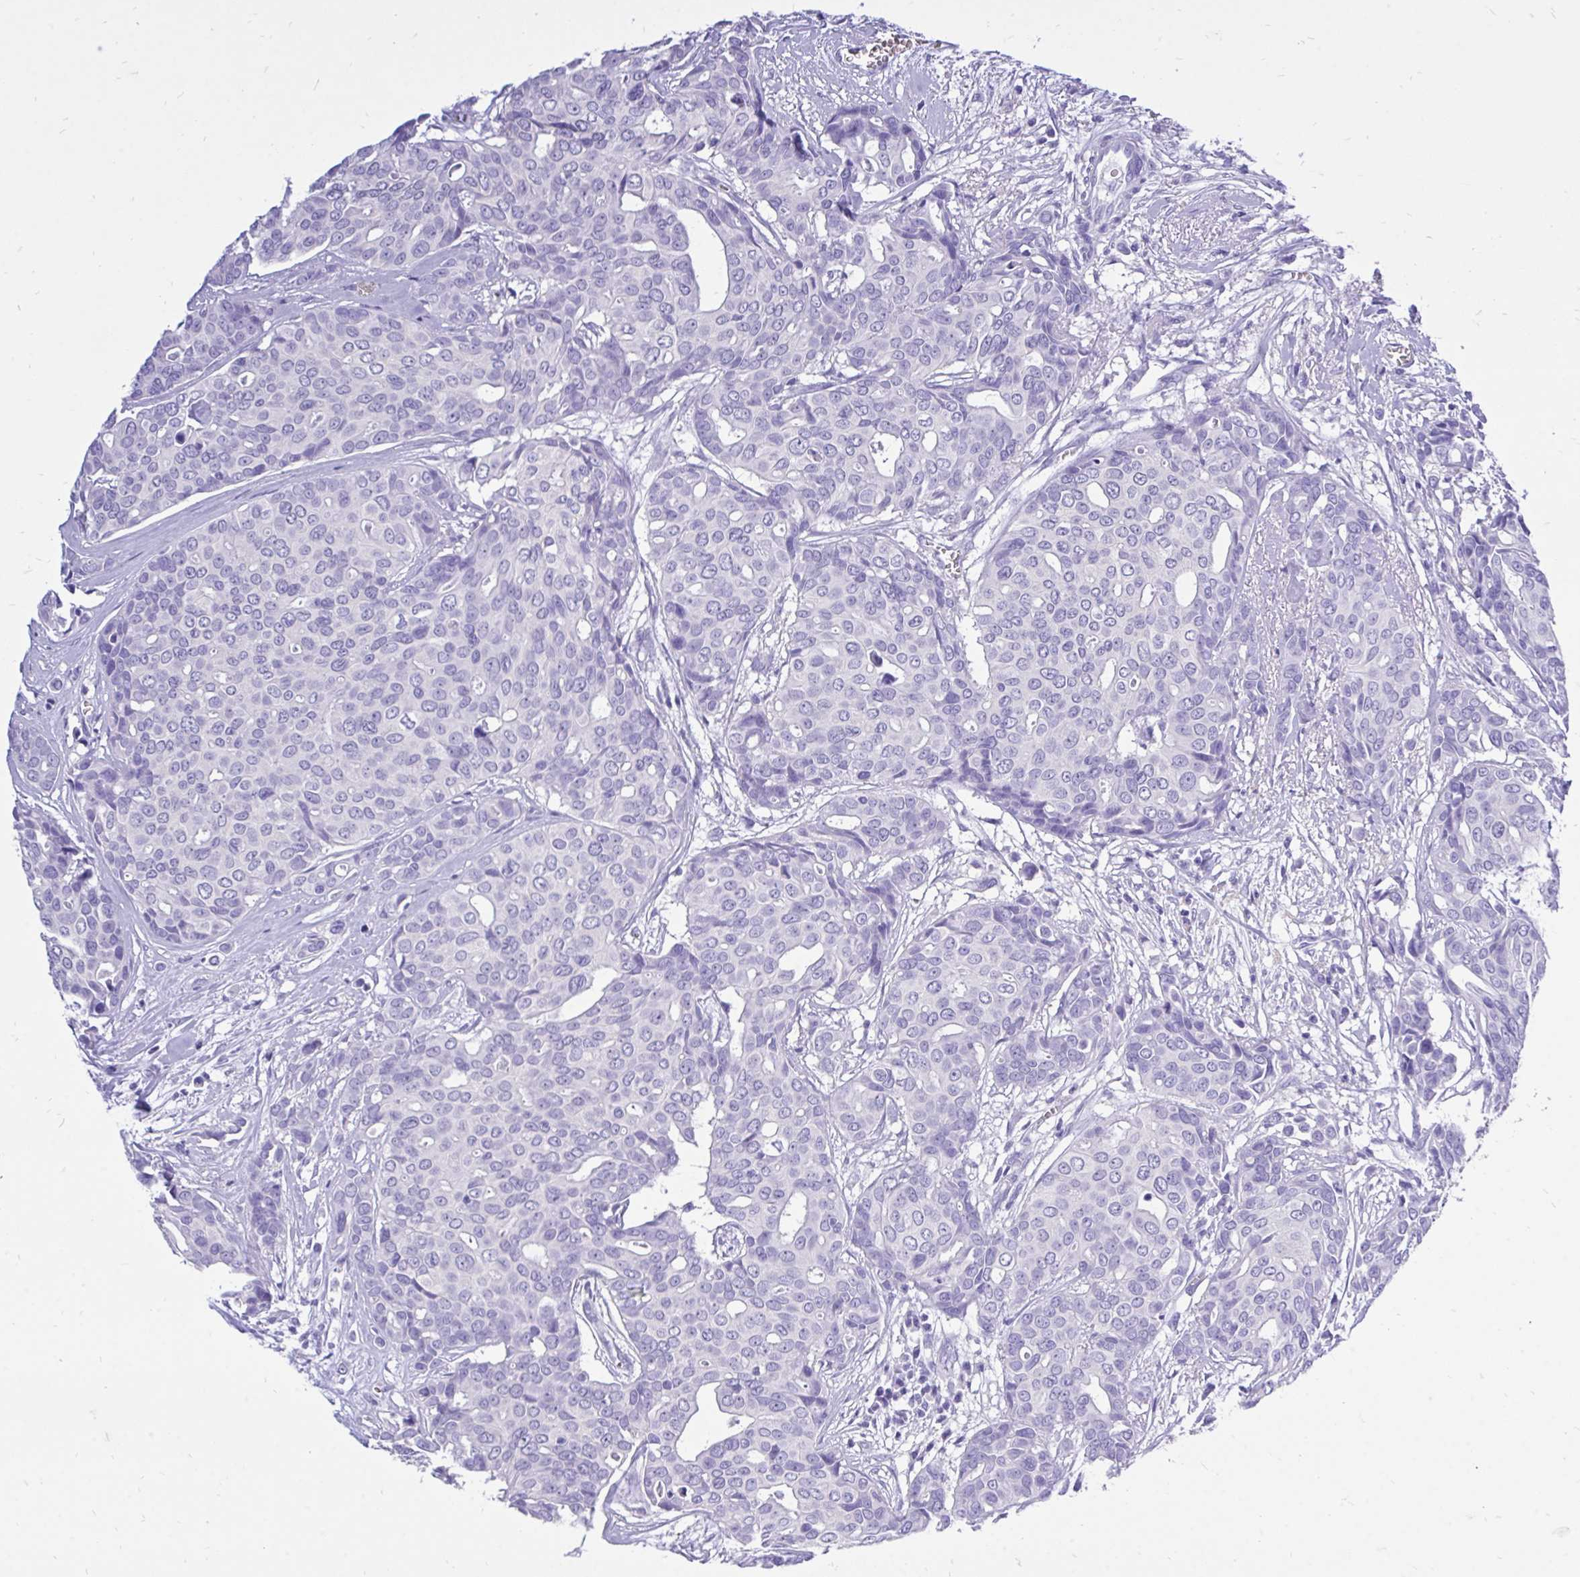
{"staining": {"intensity": "negative", "quantity": "none", "location": "none"}, "tissue": "breast cancer", "cell_type": "Tumor cells", "image_type": "cancer", "snomed": [{"axis": "morphology", "description": "Duct carcinoma"}, {"axis": "topography", "description": "Breast"}], "caption": "Histopathology image shows no protein staining in tumor cells of breast cancer tissue.", "gene": "MON1A", "patient": {"sex": "female", "age": 54}}